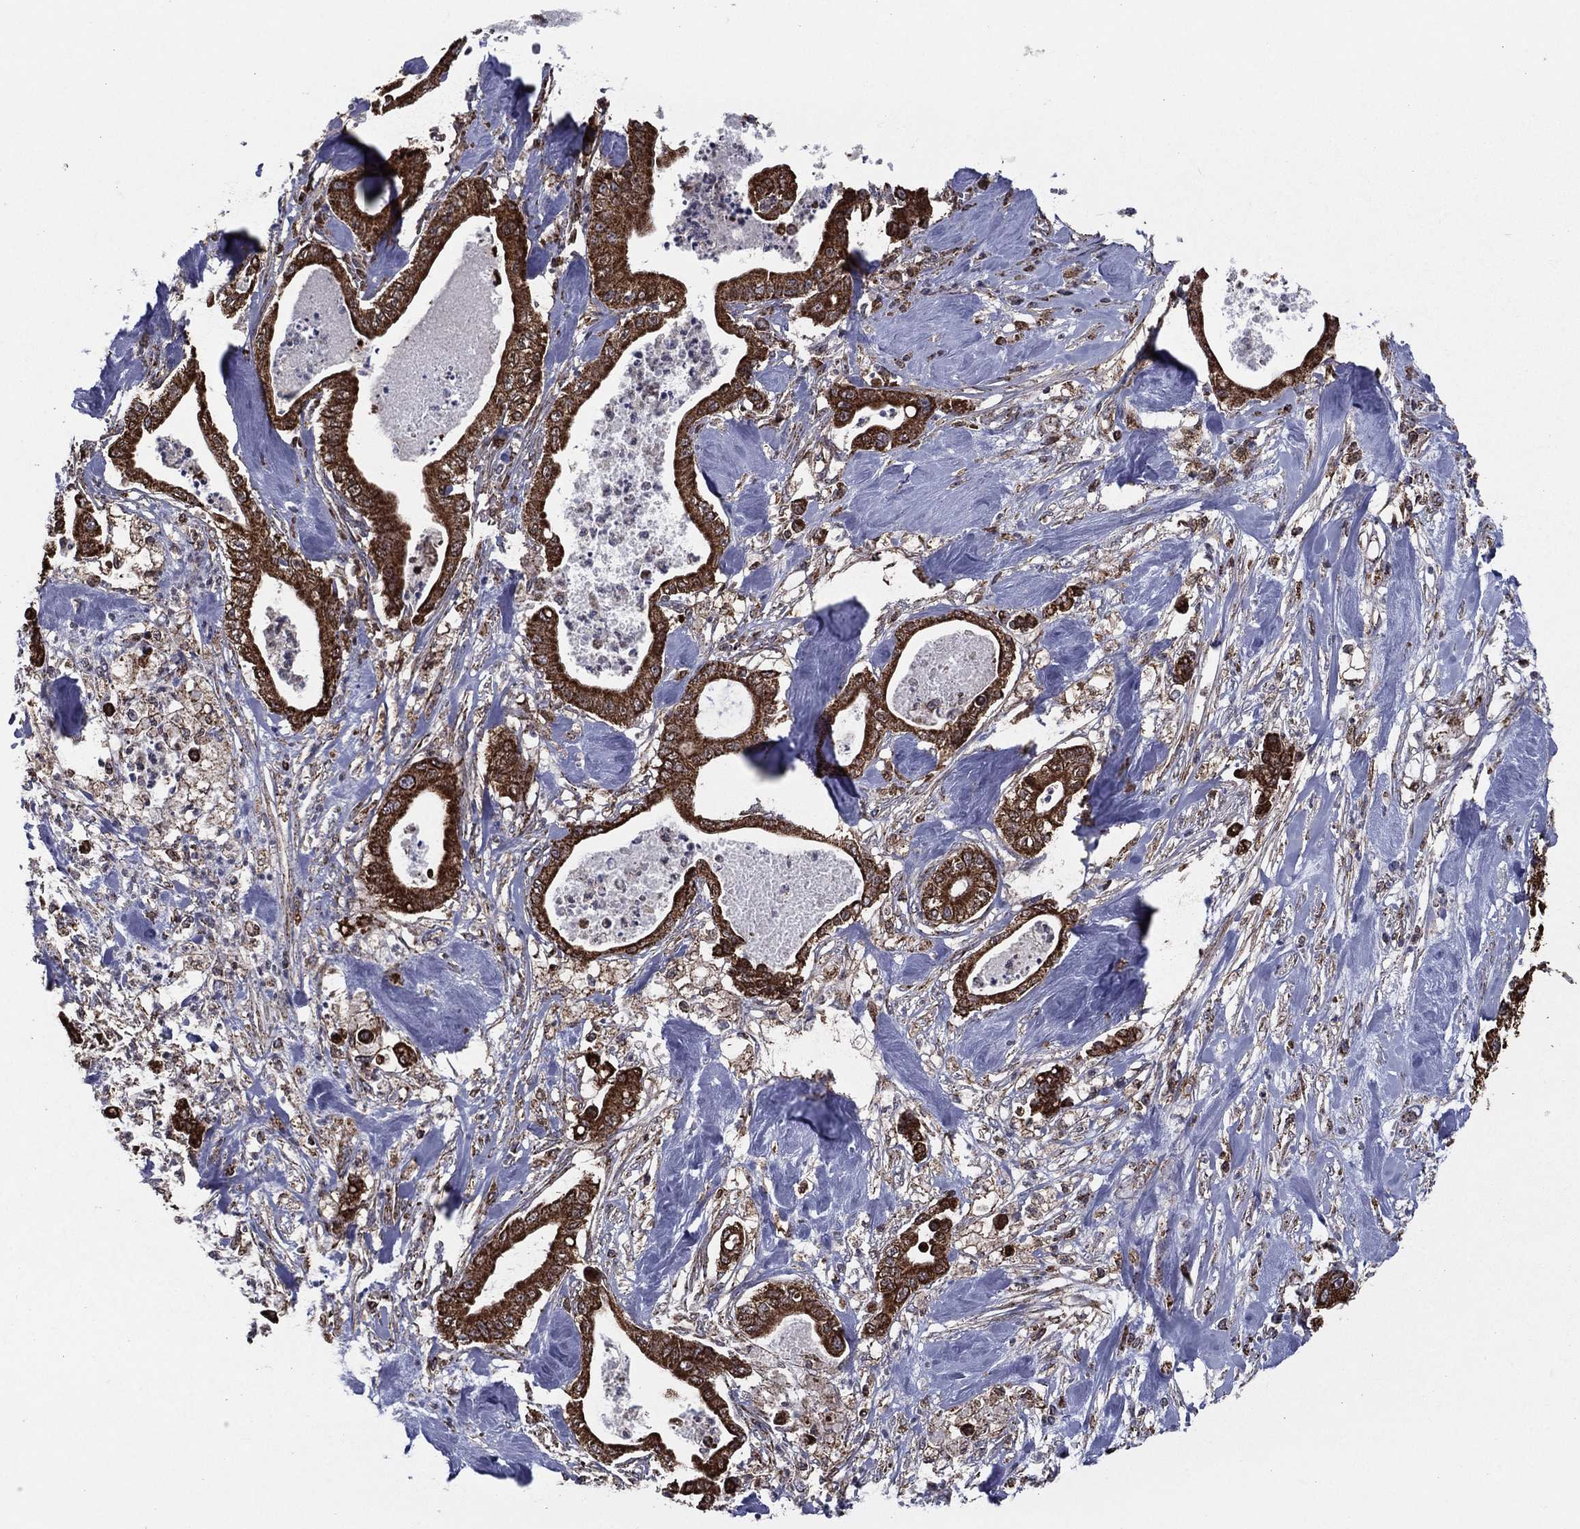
{"staining": {"intensity": "strong", "quantity": ">75%", "location": "cytoplasmic/membranous"}, "tissue": "pancreatic cancer", "cell_type": "Tumor cells", "image_type": "cancer", "snomed": [{"axis": "morphology", "description": "Adenocarcinoma, NOS"}, {"axis": "topography", "description": "Pancreas"}], "caption": "Protein positivity by immunohistochemistry (IHC) shows strong cytoplasmic/membranous staining in approximately >75% of tumor cells in pancreatic cancer.", "gene": "RIGI", "patient": {"sex": "male", "age": 71}}